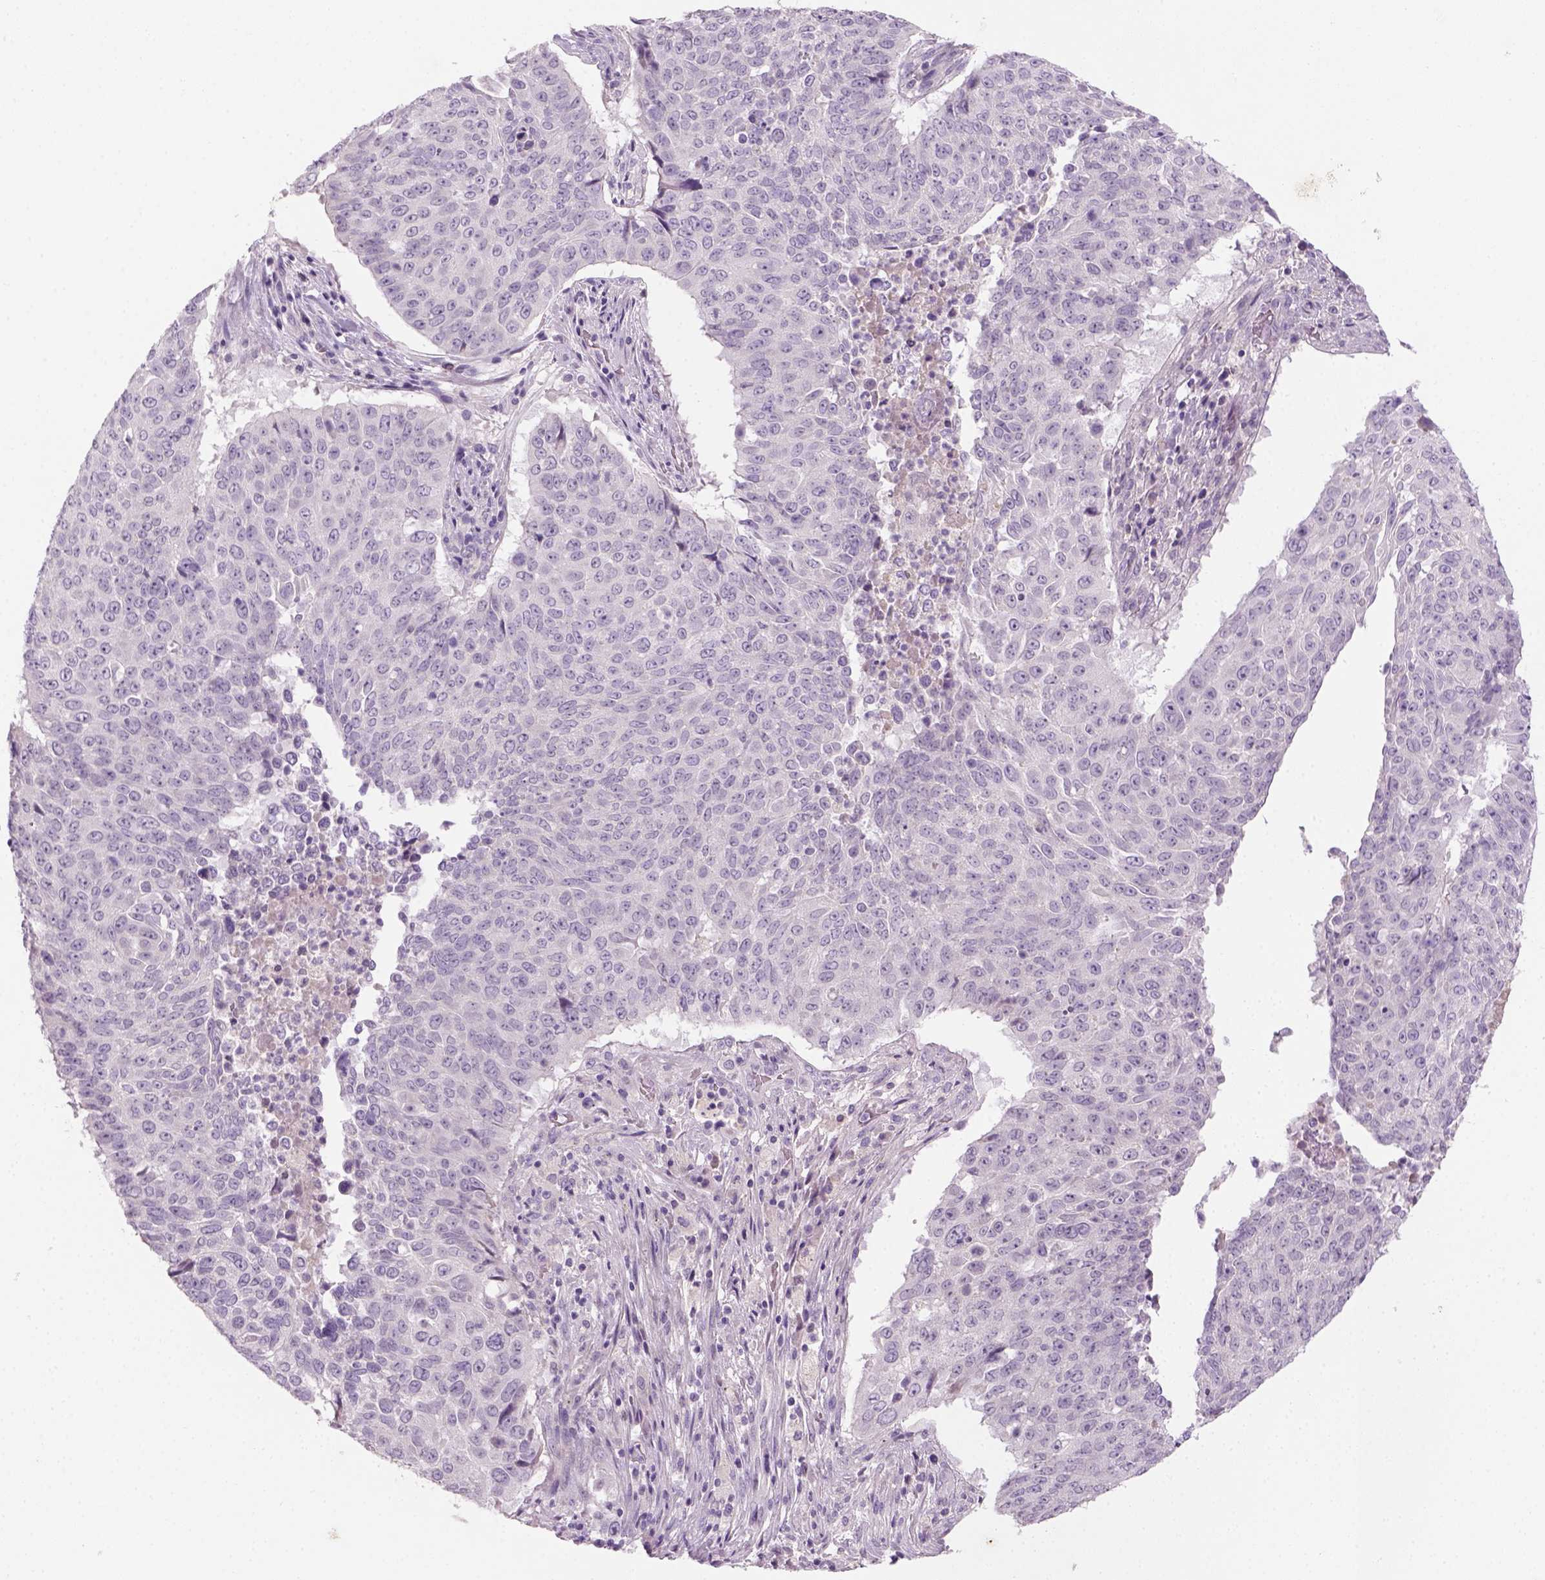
{"staining": {"intensity": "negative", "quantity": "none", "location": "none"}, "tissue": "lung cancer", "cell_type": "Tumor cells", "image_type": "cancer", "snomed": [{"axis": "morphology", "description": "Normal tissue, NOS"}, {"axis": "morphology", "description": "Squamous cell carcinoma, NOS"}, {"axis": "topography", "description": "Bronchus"}, {"axis": "topography", "description": "Lung"}], "caption": "Tumor cells show no significant protein staining in lung cancer.", "gene": "GFI1B", "patient": {"sex": "male", "age": 64}}